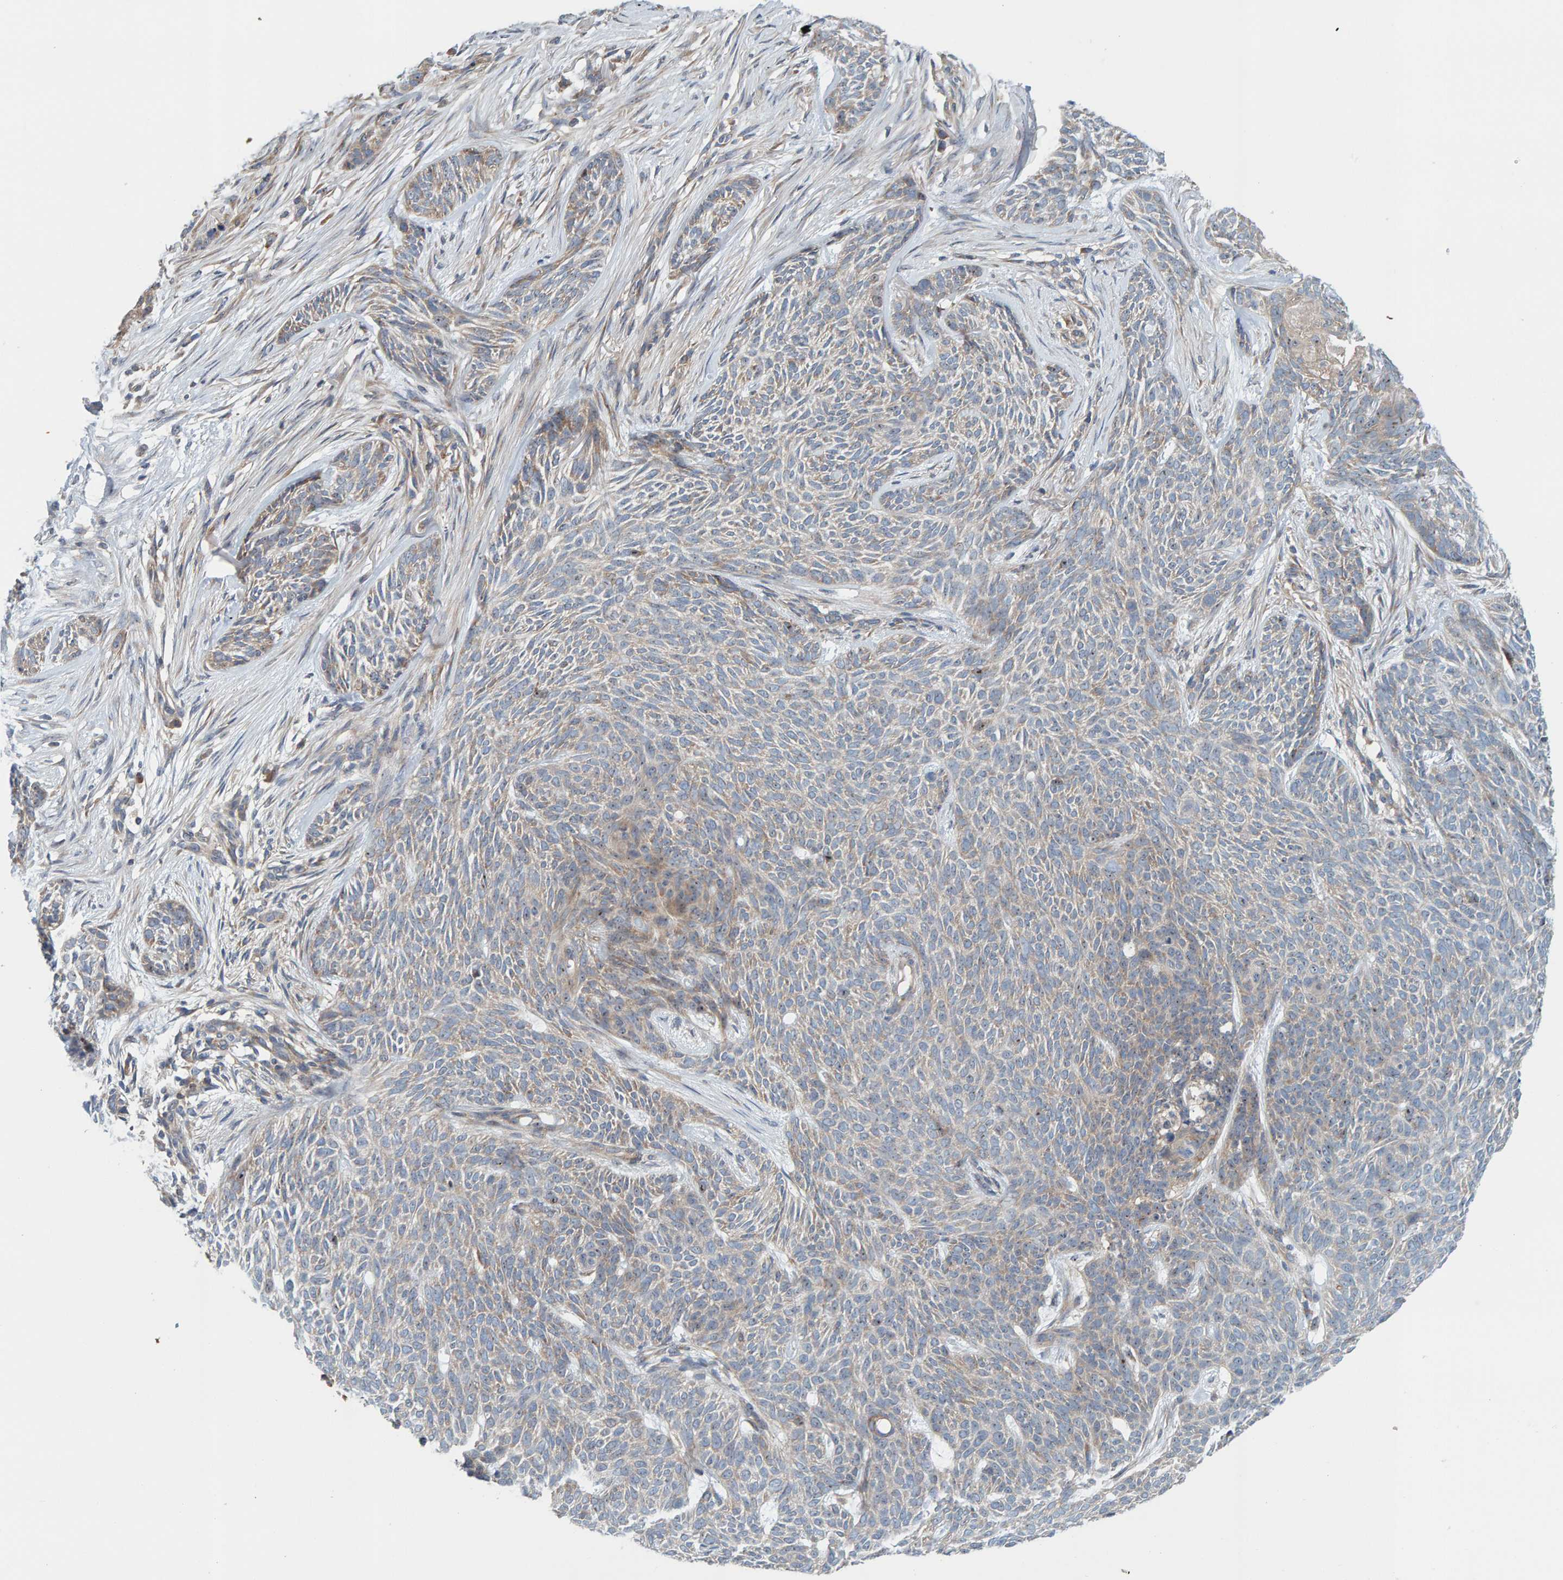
{"staining": {"intensity": "weak", "quantity": "<25%", "location": "cytoplasmic/membranous"}, "tissue": "skin cancer", "cell_type": "Tumor cells", "image_type": "cancer", "snomed": [{"axis": "morphology", "description": "Basal cell carcinoma"}, {"axis": "topography", "description": "Skin"}], "caption": "DAB (3,3'-diaminobenzidine) immunohistochemical staining of human basal cell carcinoma (skin) displays no significant expression in tumor cells.", "gene": "CCM2", "patient": {"sex": "female", "age": 59}}